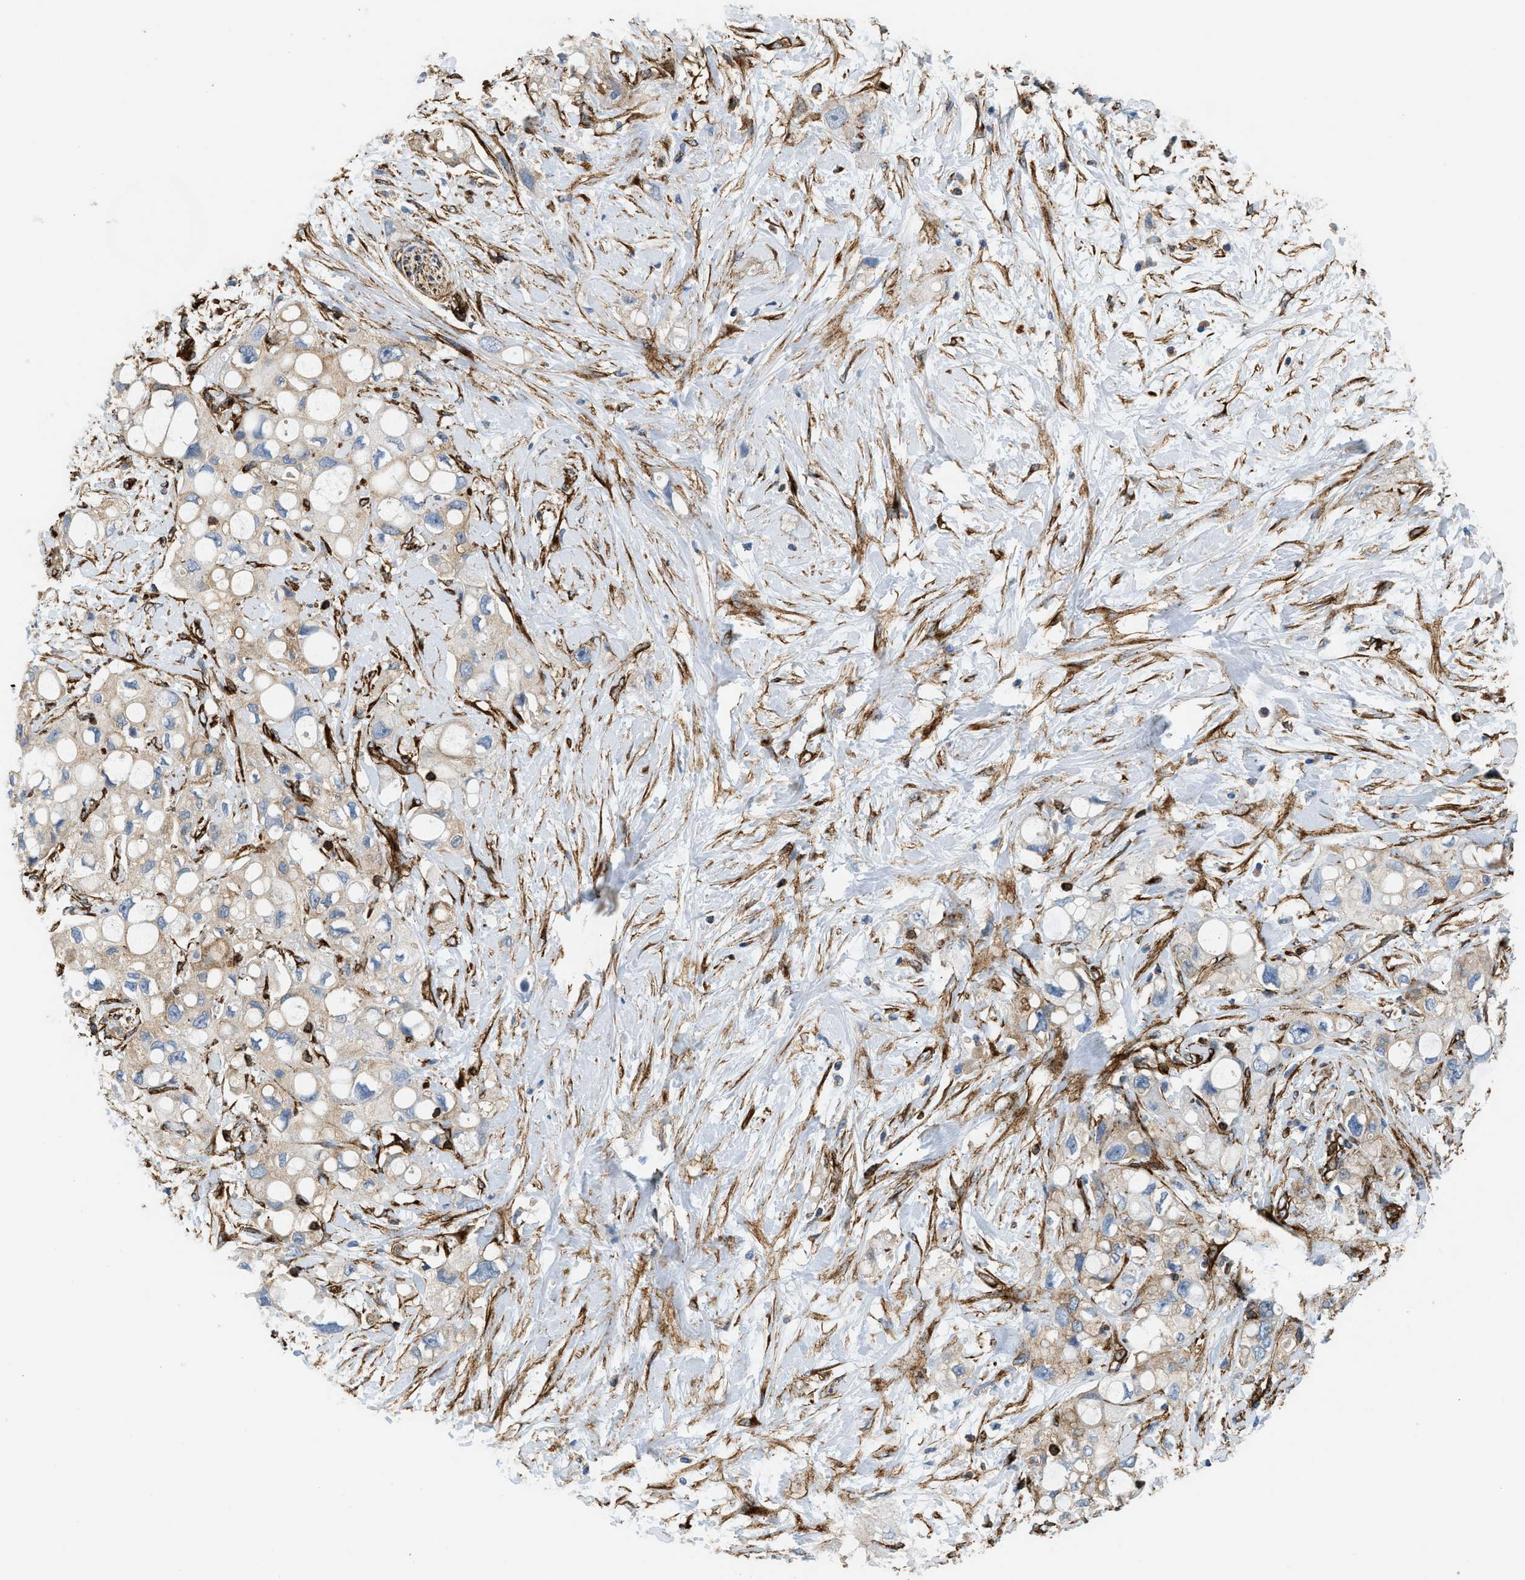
{"staining": {"intensity": "negative", "quantity": "none", "location": "none"}, "tissue": "pancreatic cancer", "cell_type": "Tumor cells", "image_type": "cancer", "snomed": [{"axis": "morphology", "description": "Adenocarcinoma, NOS"}, {"axis": "topography", "description": "Pancreas"}], "caption": "This image is of pancreatic cancer stained with IHC to label a protein in brown with the nuclei are counter-stained blue. There is no staining in tumor cells.", "gene": "HIP1", "patient": {"sex": "female", "age": 56}}